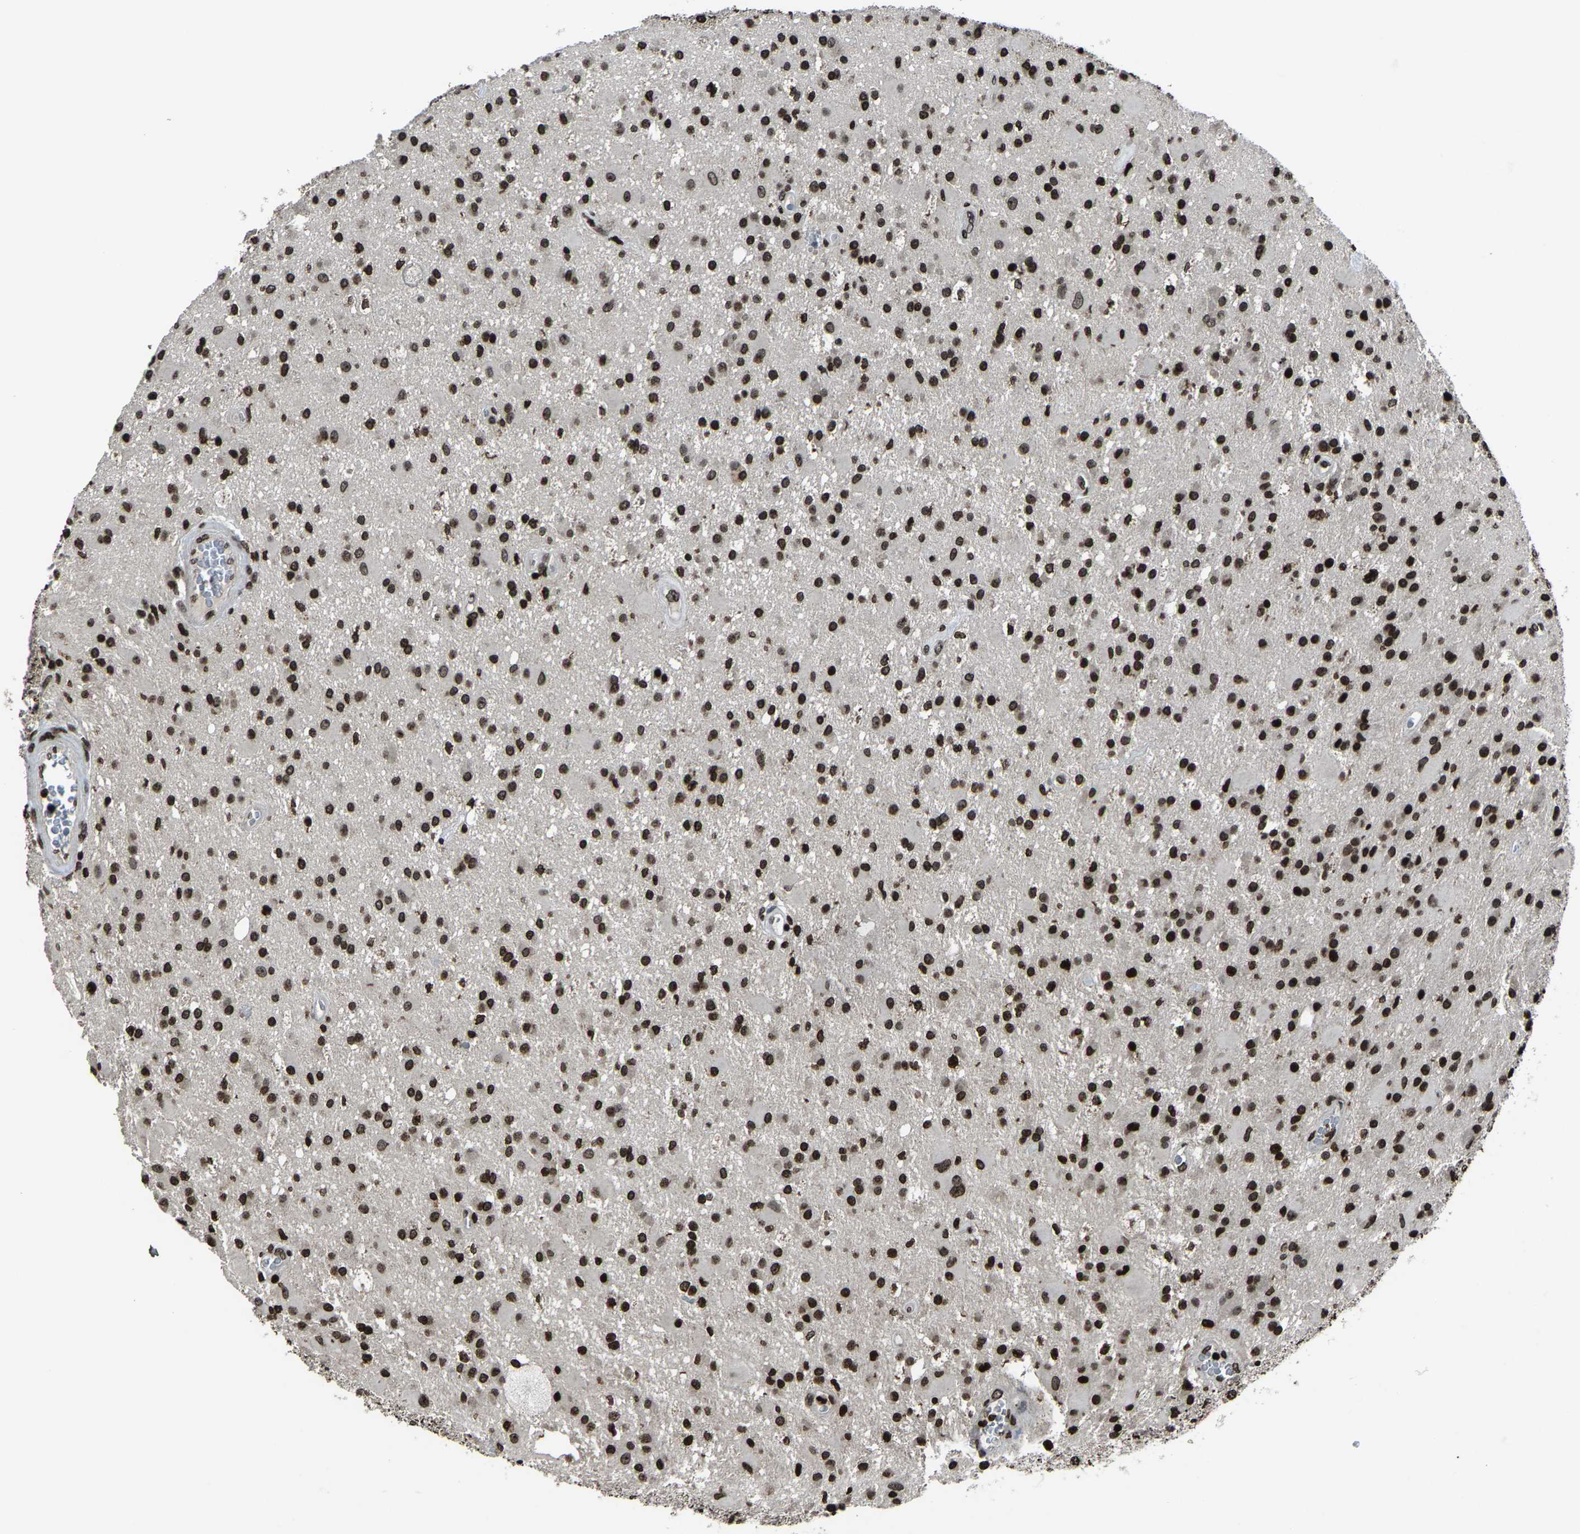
{"staining": {"intensity": "strong", "quantity": ">75%", "location": "nuclear"}, "tissue": "glioma", "cell_type": "Tumor cells", "image_type": "cancer", "snomed": [{"axis": "morphology", "description": "Glioma, malignant, Low grade"}, {"axis": "topography", "description": "Brain"}], "caption": "Strong nuclear protein positivity is seen in about >75% of tumor cells in low-grade glioma (malignant).", "gene": "H4C1", "patient": {"sex": "male", "age": 58}}